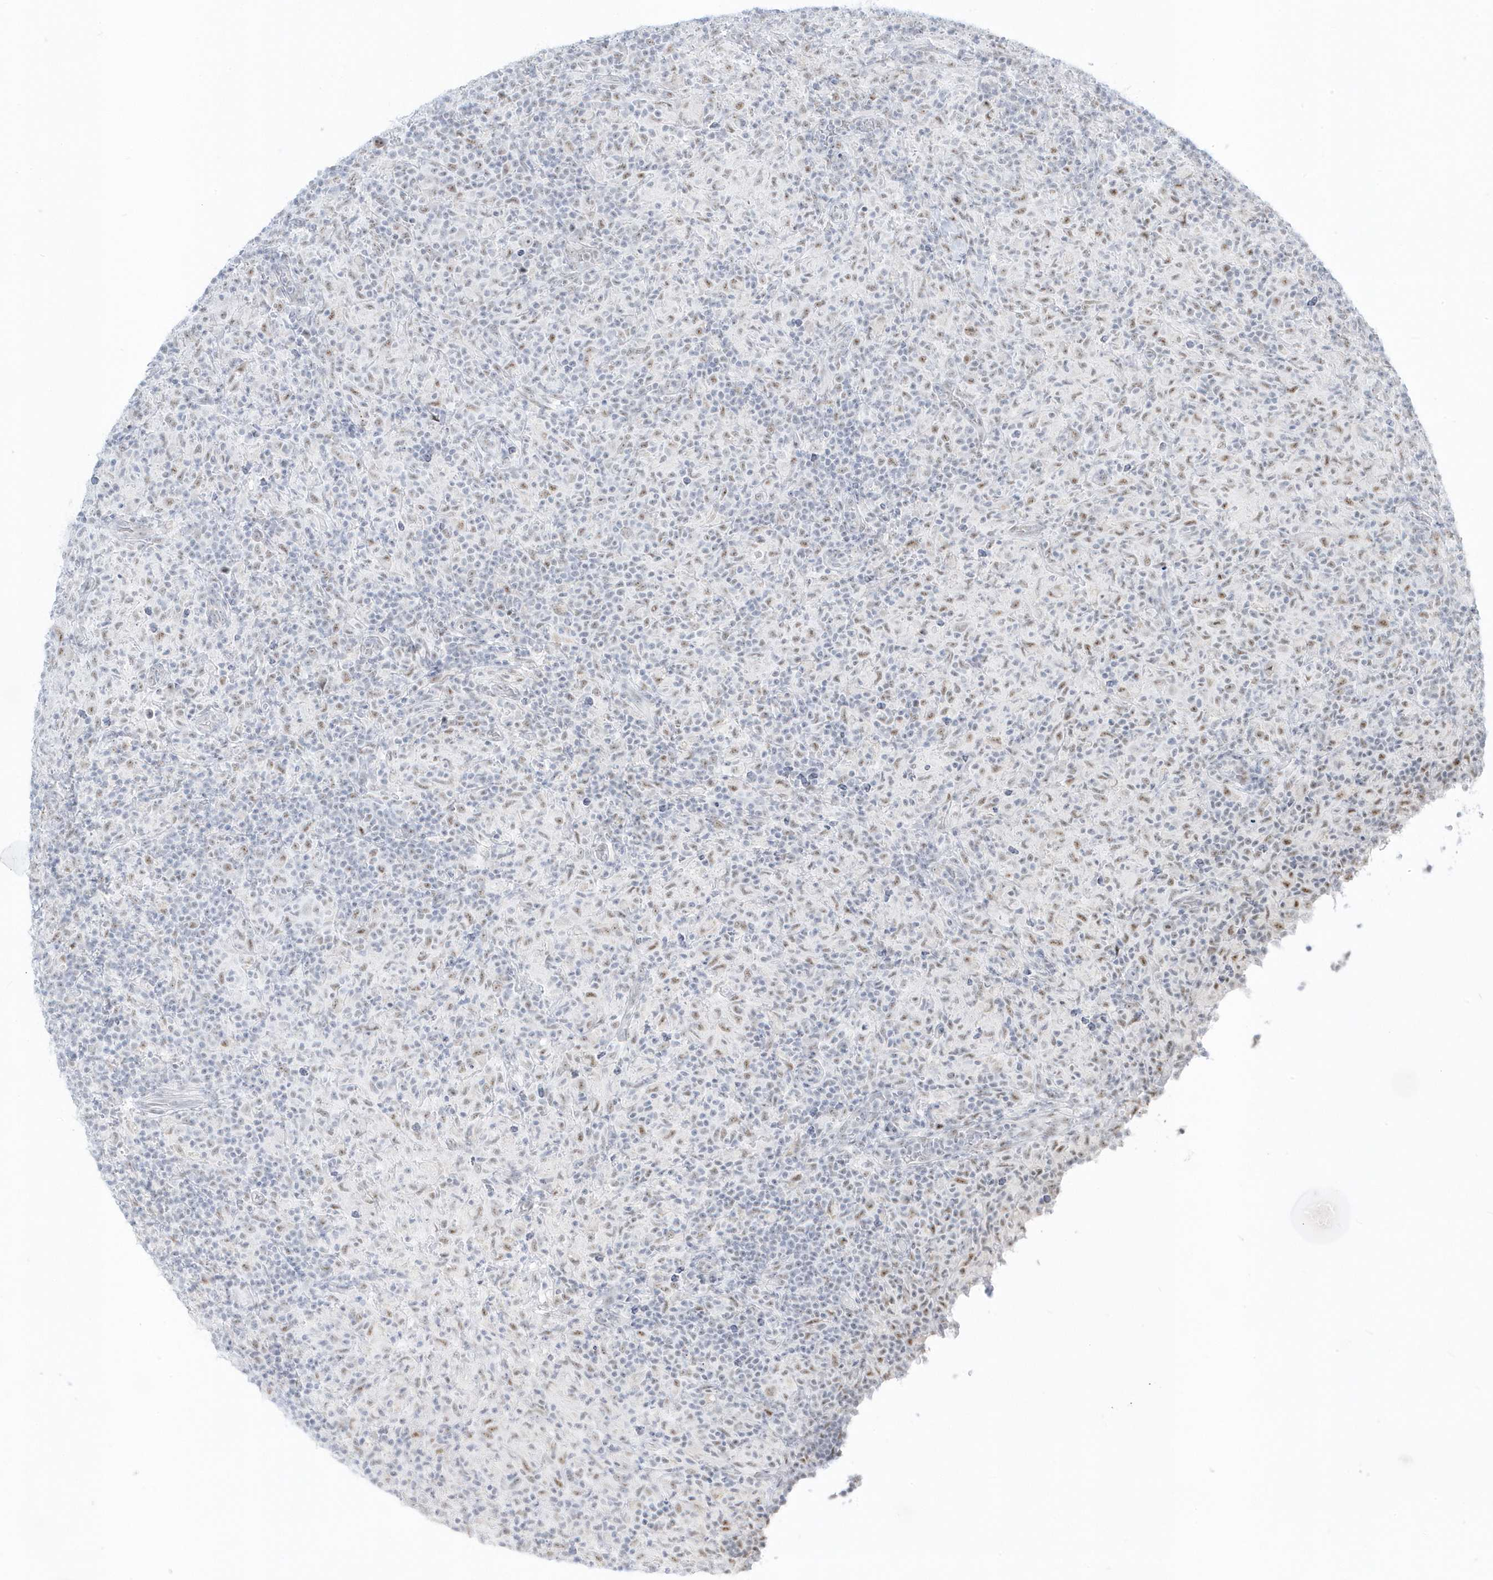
{"staining": {"intensity": "weak", "quantity": ">75%", "location": "nuclear"}, "tissue": "lymphoma", "cell_type": "Tumor cells", "image_type": "cancer", "snomed": [{"axis": "morphology", "description": "Hodgkin's disease, NOS"}, {"axis": "topography", "description": "Lymph node"}], "caption": "Protein expression analysis of human lymphoma reveals weak nuclear expression in approximately >75% of tumor cells. The staining was performed using DAB to visualize the protein expression in brown, while the nuclei were stained in blue with hematoxylin (Magnification: 20x).", "gene": "PLEKHN1", "patient": {"sex": "male", "age": 70}}